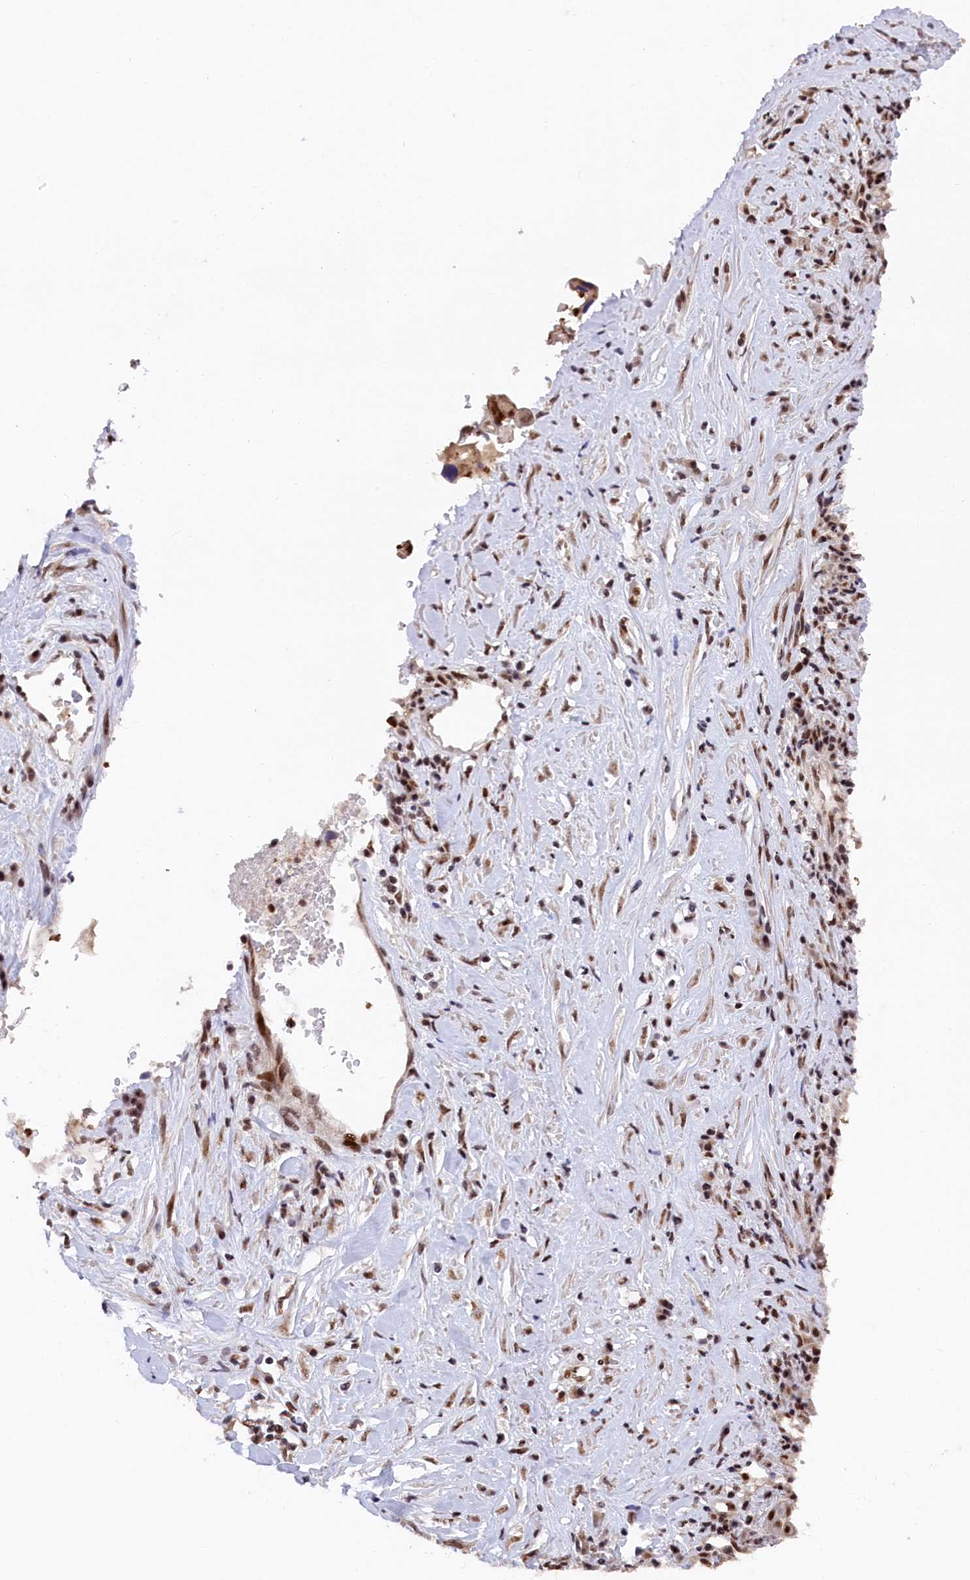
{"staining": {"intensity": "strong", "quantity": ">75%", "location": "nuclear"}, "tissue": "lung cancer", "cell_type": "Tumor cells", "image_type": "cancer", "snomed": [{"axis": "morphology", "description": "Squamous cell carcinoma, NOS"}, {"axis": "topography", "description": "Lung"}], "caption": "Squamous cell carcinoma (lung) stained with IHC demonstrates strong nuclear staining in about >75% of tumor cells.", "gene": "ADIG", "patient": {"sex": "male", "age": 61}}